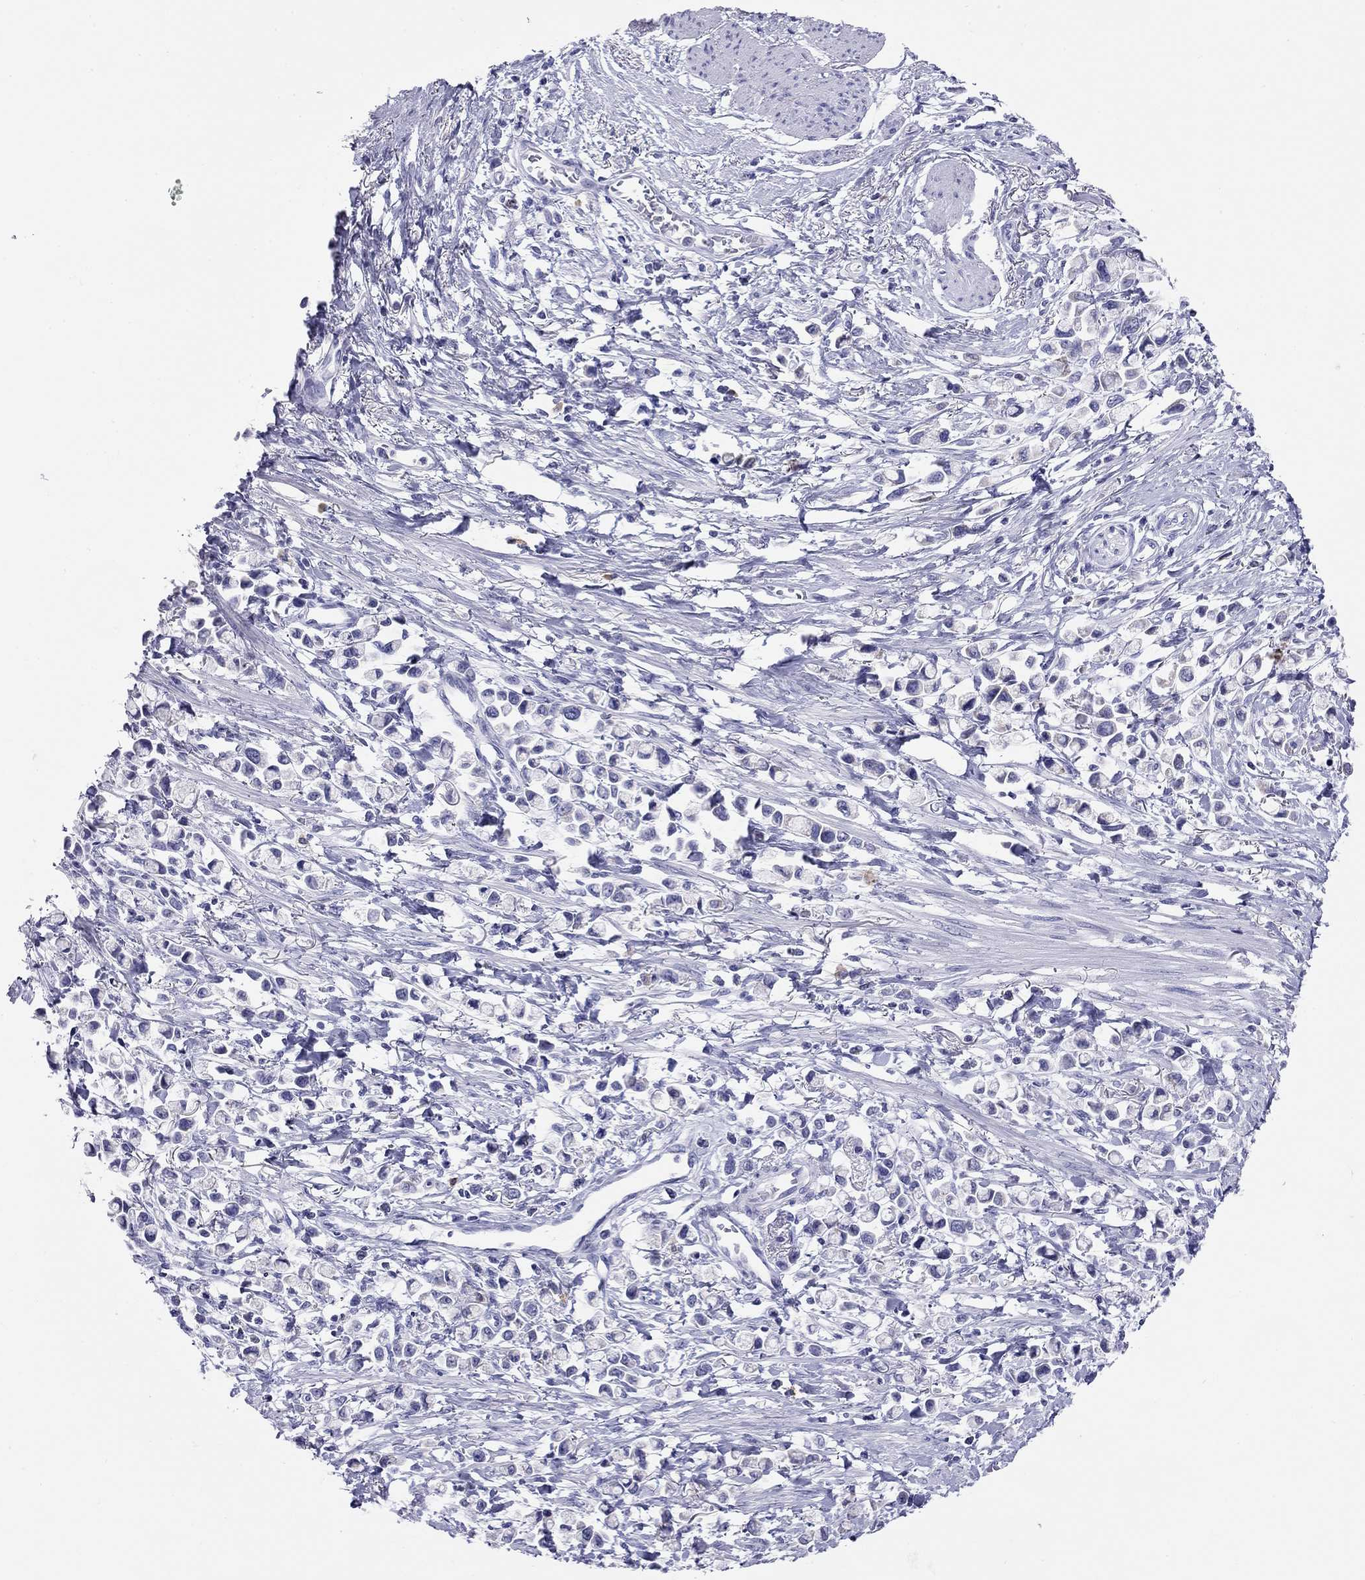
{"staining": {"intensity": "negative", "quantity": "none", "location": "none"}, "tissue": "stomach cancer", "cell_type": "Tumor cells", "image_type": "cancer", "snomed": [{"axis": "morphology", "description": "Adenocarcinoma, NOS"}, {"axis": "topography", "description": "Stomach"}], "caption": "This is an immunohistochemistry histopathology image of adenocarcinoma (stomach). There is no staining in tumor cells.", "gene": "DPY19L2", "patient": {"sex": "female", "age": 81}}